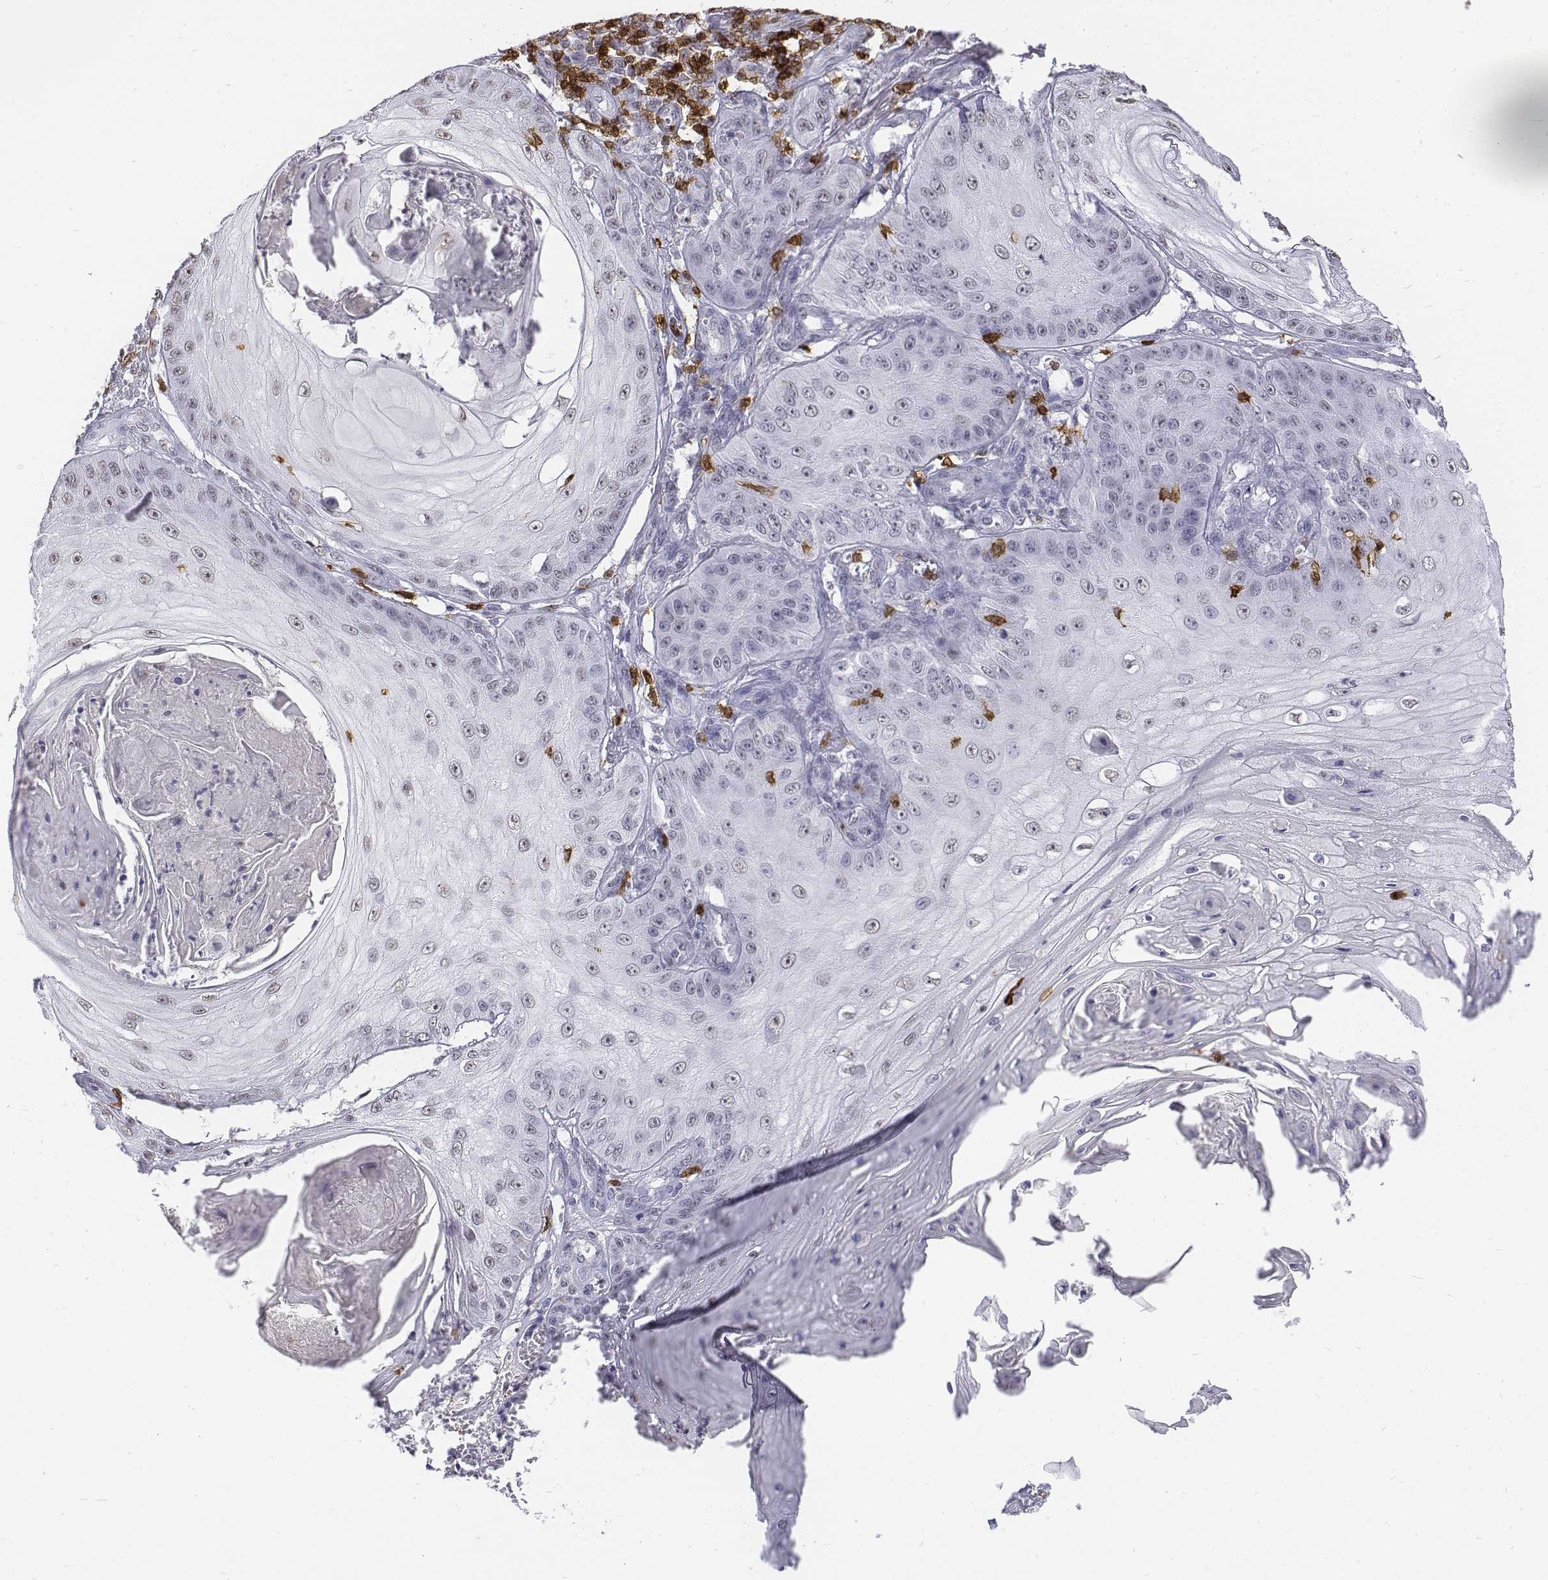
{"staining": {"intensity": "negative", "quantity": "none", "location": "none"}, "tissue": "skin cancer", "cell_type": "Tumor cells", "image_type": "cancer", "snomed": [{"axis": "morphology", "description": "Squamous cell carcinoma, NOS"}, {"axis": "topography", "description": "Skin"}], "caption": "Tumor cells show no significant protein expression in skin cancer. The staining was performed using DAB to visualize the protein expression in brown, while the nuclei were stained in blue with hematoxylin (Magnification: 20x).", "gene": "CD3E", "patient": {"sex": "male", "age": 70}}